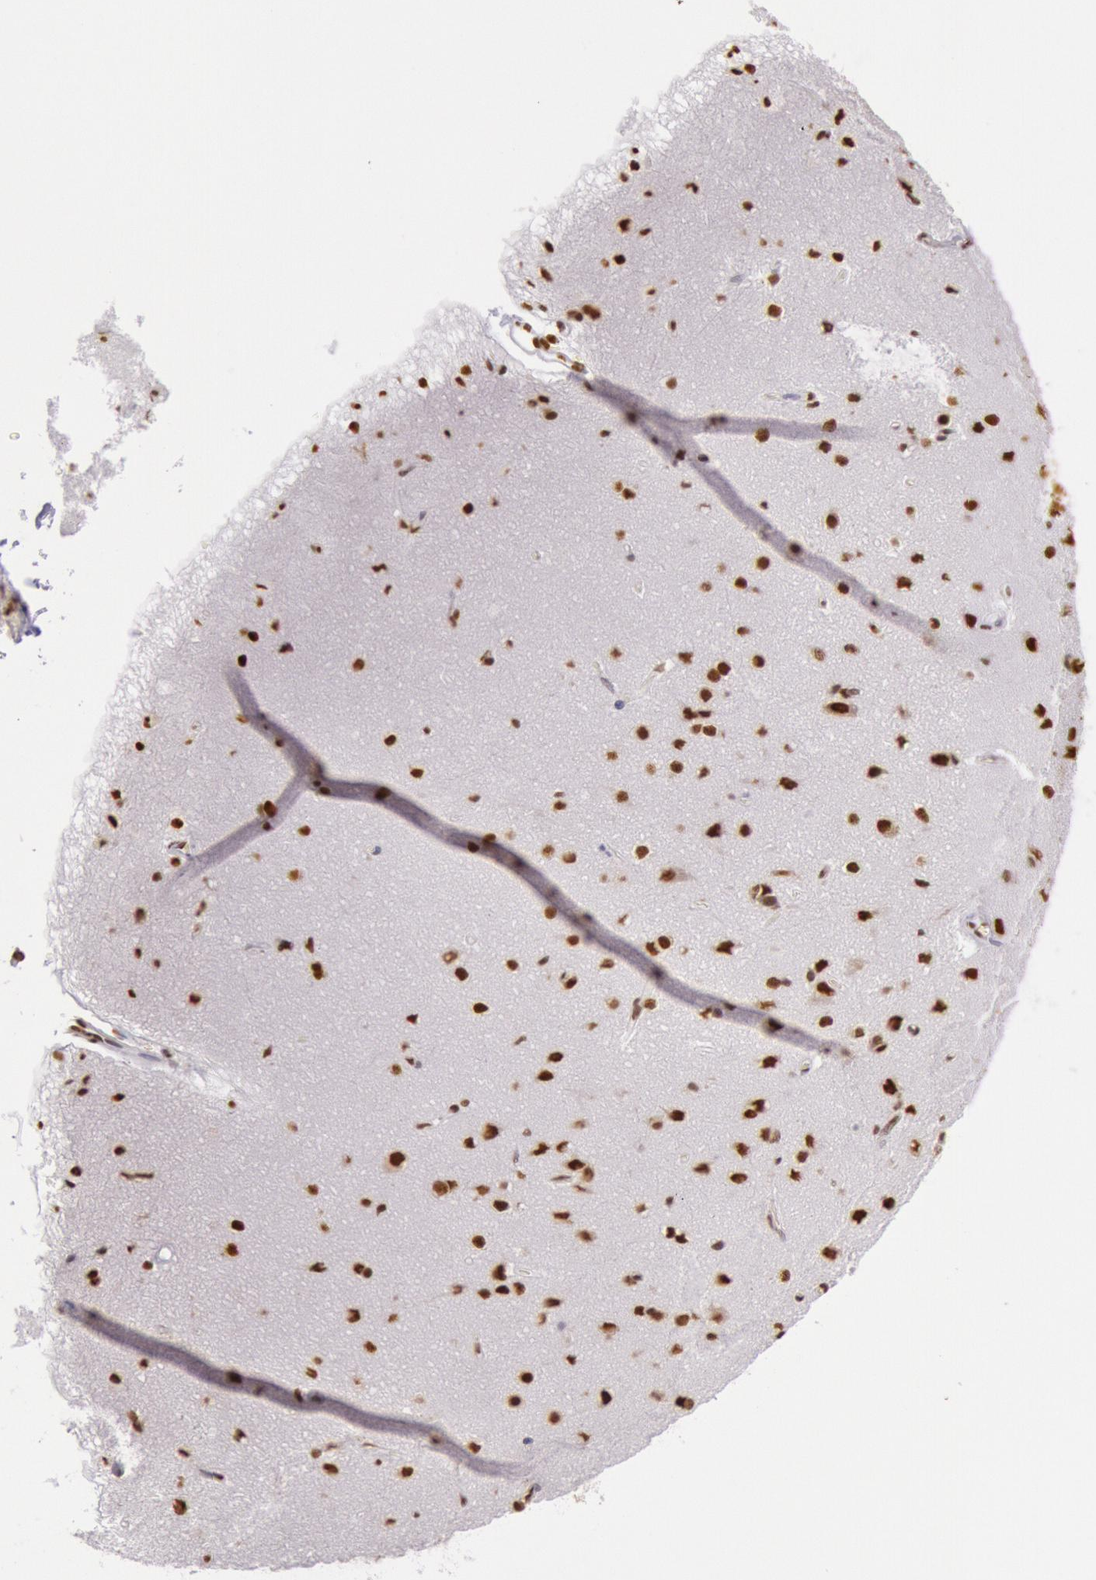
{"staining": {"intensity": "moderate", "quantity": ">75%", "location": "nuclear"}, "tissue": "cerebral cortex", "cell_type": "Endothelial cells", "image_type": "normal", "snomed": [{"axis": "morphology", "description": "Normal tissue, NOS"}, {"axis": "morphology", "description": "Glioma, malignant, High grade"}, {"axis": "topography", "description": "Cerebral cortex"}], "caption": "Immunohistochemistry histopathology image of unremarkable cerebral cortex: cerebral cortex stained using IHC displays medium levels of moderate protein expression localized specifically in the nuclear of endothelial cells, appearing as a nuclear brown color.", "gene": "HNRNPH1", "patient": {"sex": "male", "age": 77}}